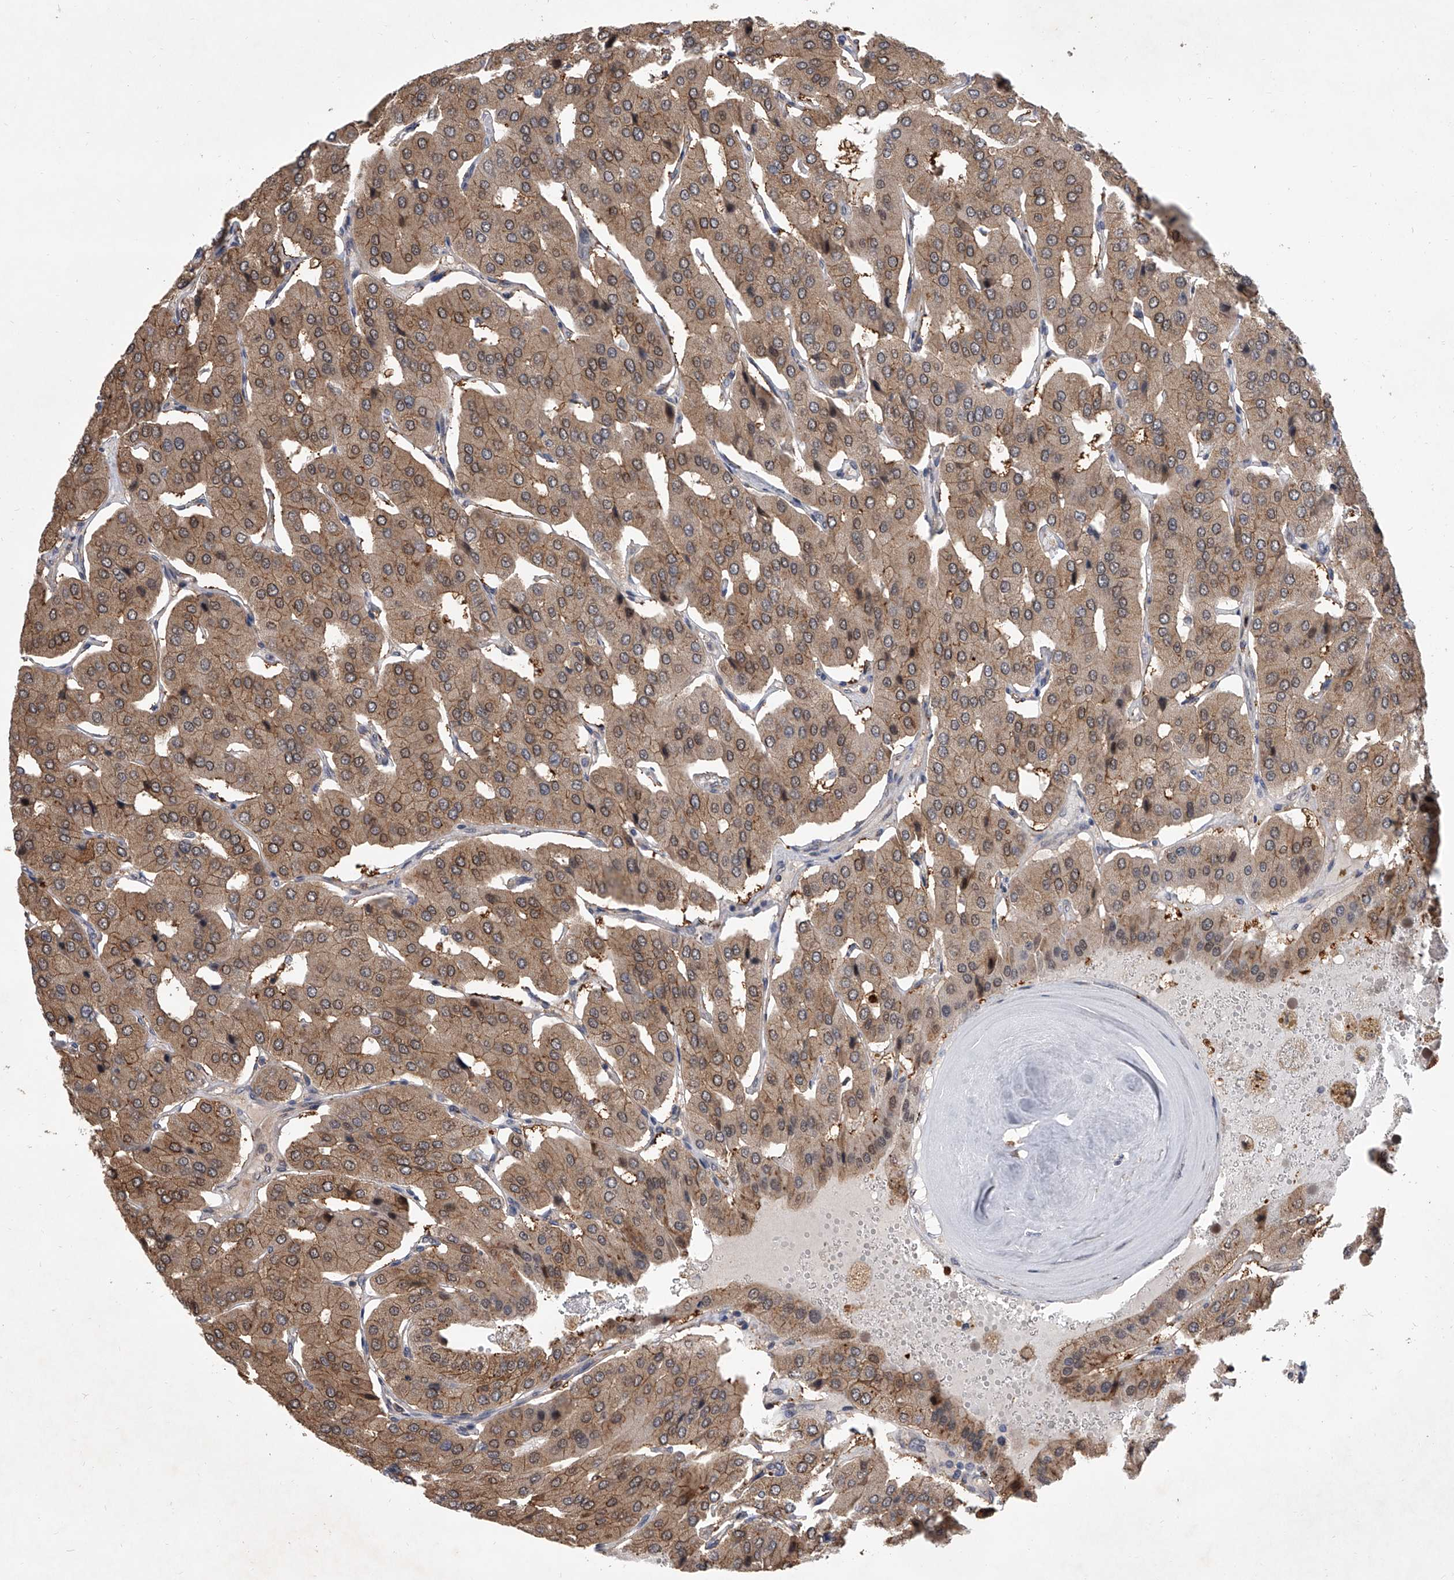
{"staining": {"intensity": "moderate", "quantity": "25%-75%", "location": "cytoplasmic/membranous"}, "tissue": "parathyroid gland", "cell_type": "Glandular cells", "image_type": "normal", "snomed": [{"axis": "morphology", "description": "Normal tissue, NOS"}, {"axis": "morphology", "description": "Adenoma, NOS"}, {"axis": "topography", "description": "Parathyroid gland"}], "caption": "This image displays immunohistochemistry (IHC) staining of normal human parathyroid gland, with medium moderate cytoplasmic/membranous expression in about 25%-75% of glandular cells.", "gene": "BHLHE23", "patient": {"sex": "female", "age": 86}}